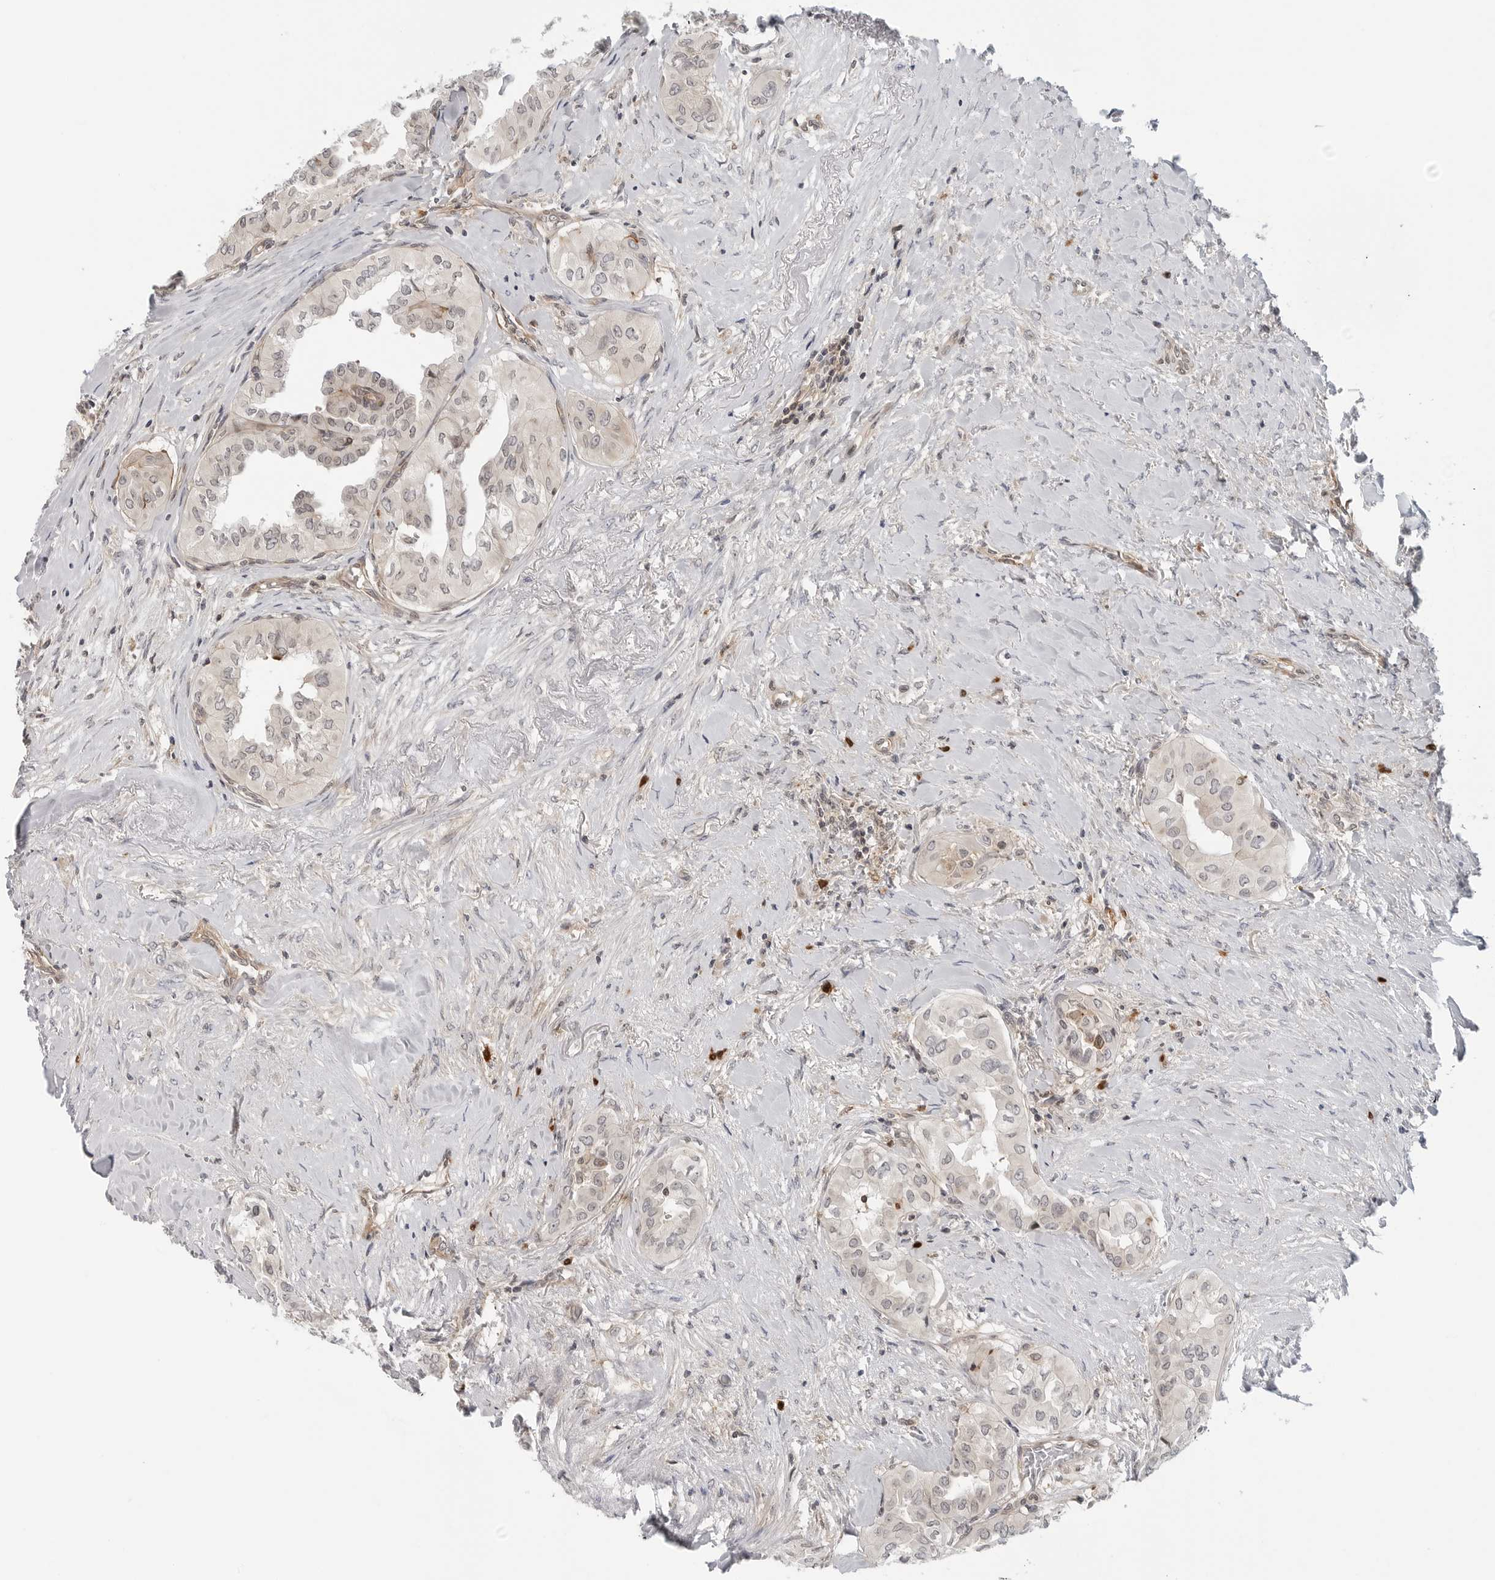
{"staining": {"intensity": "negative", "quantity": "none", "location": "none"}, "tissue": "thyroid cancer", "cell_type": "Tumor cells", "image_type": "cancer", "snomed": [{"axis": "morphology", "description": "Papillary adenocarcinoma, NOS"}, {"axis": "topography", "description": "Thyroid gland"}], "caption": "This histopathology image is of thyroid cancer stained with immunohistochemistry to label a protein in brown with the nuclei are counter-stained blue. There is no positivity in tumor cells.", "gene": "STXBP3", "patient": {"sex": "female", "age": 59}}